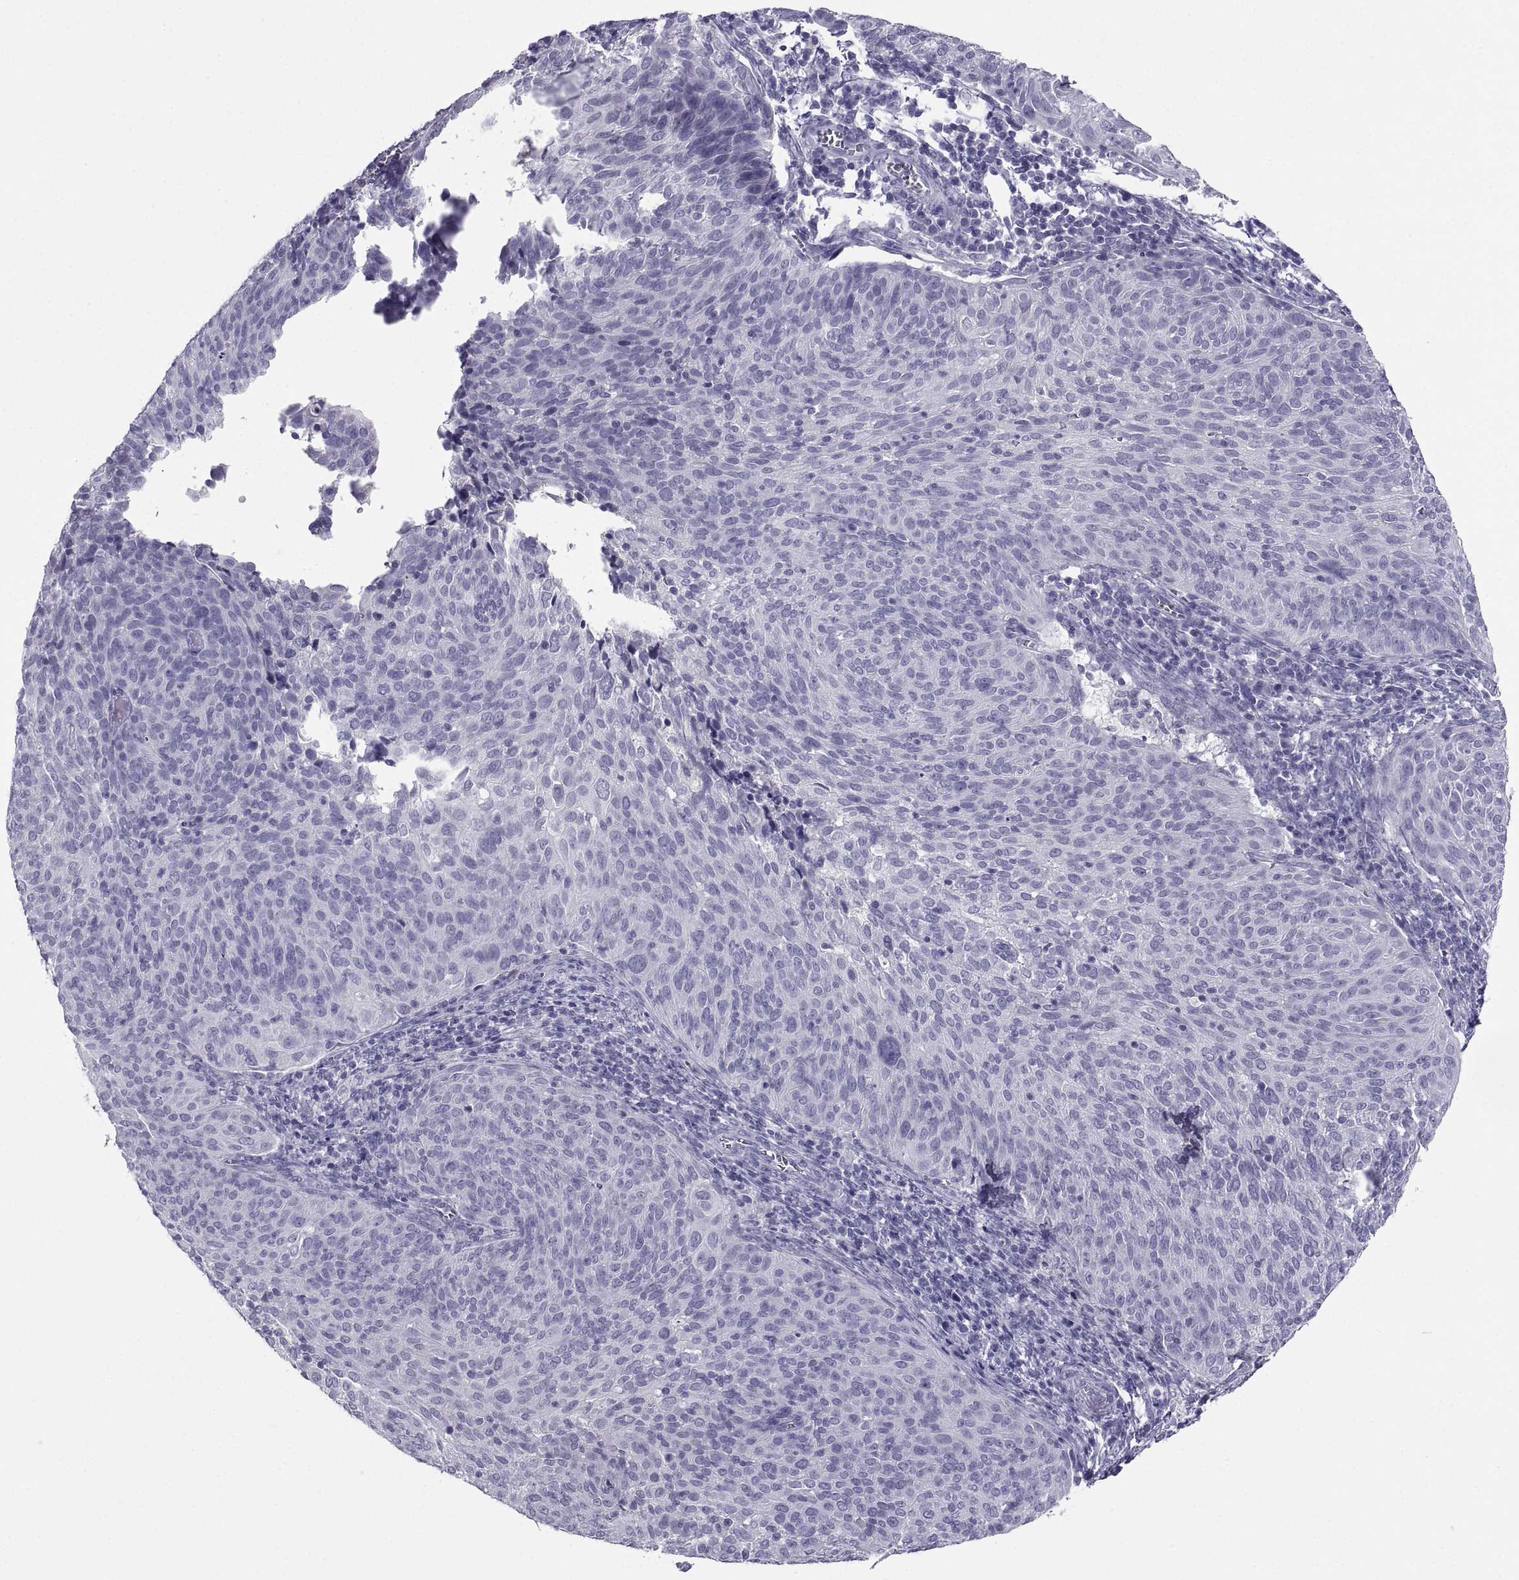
{"staining": {"intensity": "negative", "quantity": "none", "location": "none"}, "tissue": "cervical cancer", "cell_type": "Tumor cells", "image_type": "cancer", "snomed": [{"axis": "morphology", "description": "Squamous cell carcinoma, NOS"}, {"axis": "topography", "description": "Cervix"}], "caption": "IHC image of neoplastic tissue: human cervical cancer (squamous cell carcinoma) stained with DAB demonstrates no significant protein positivity in tumor cells. (DAB IHC with hematoxylin counter stain).", "gene": "PCSK1N", "patient": {"sex": "female", "age": 39}}